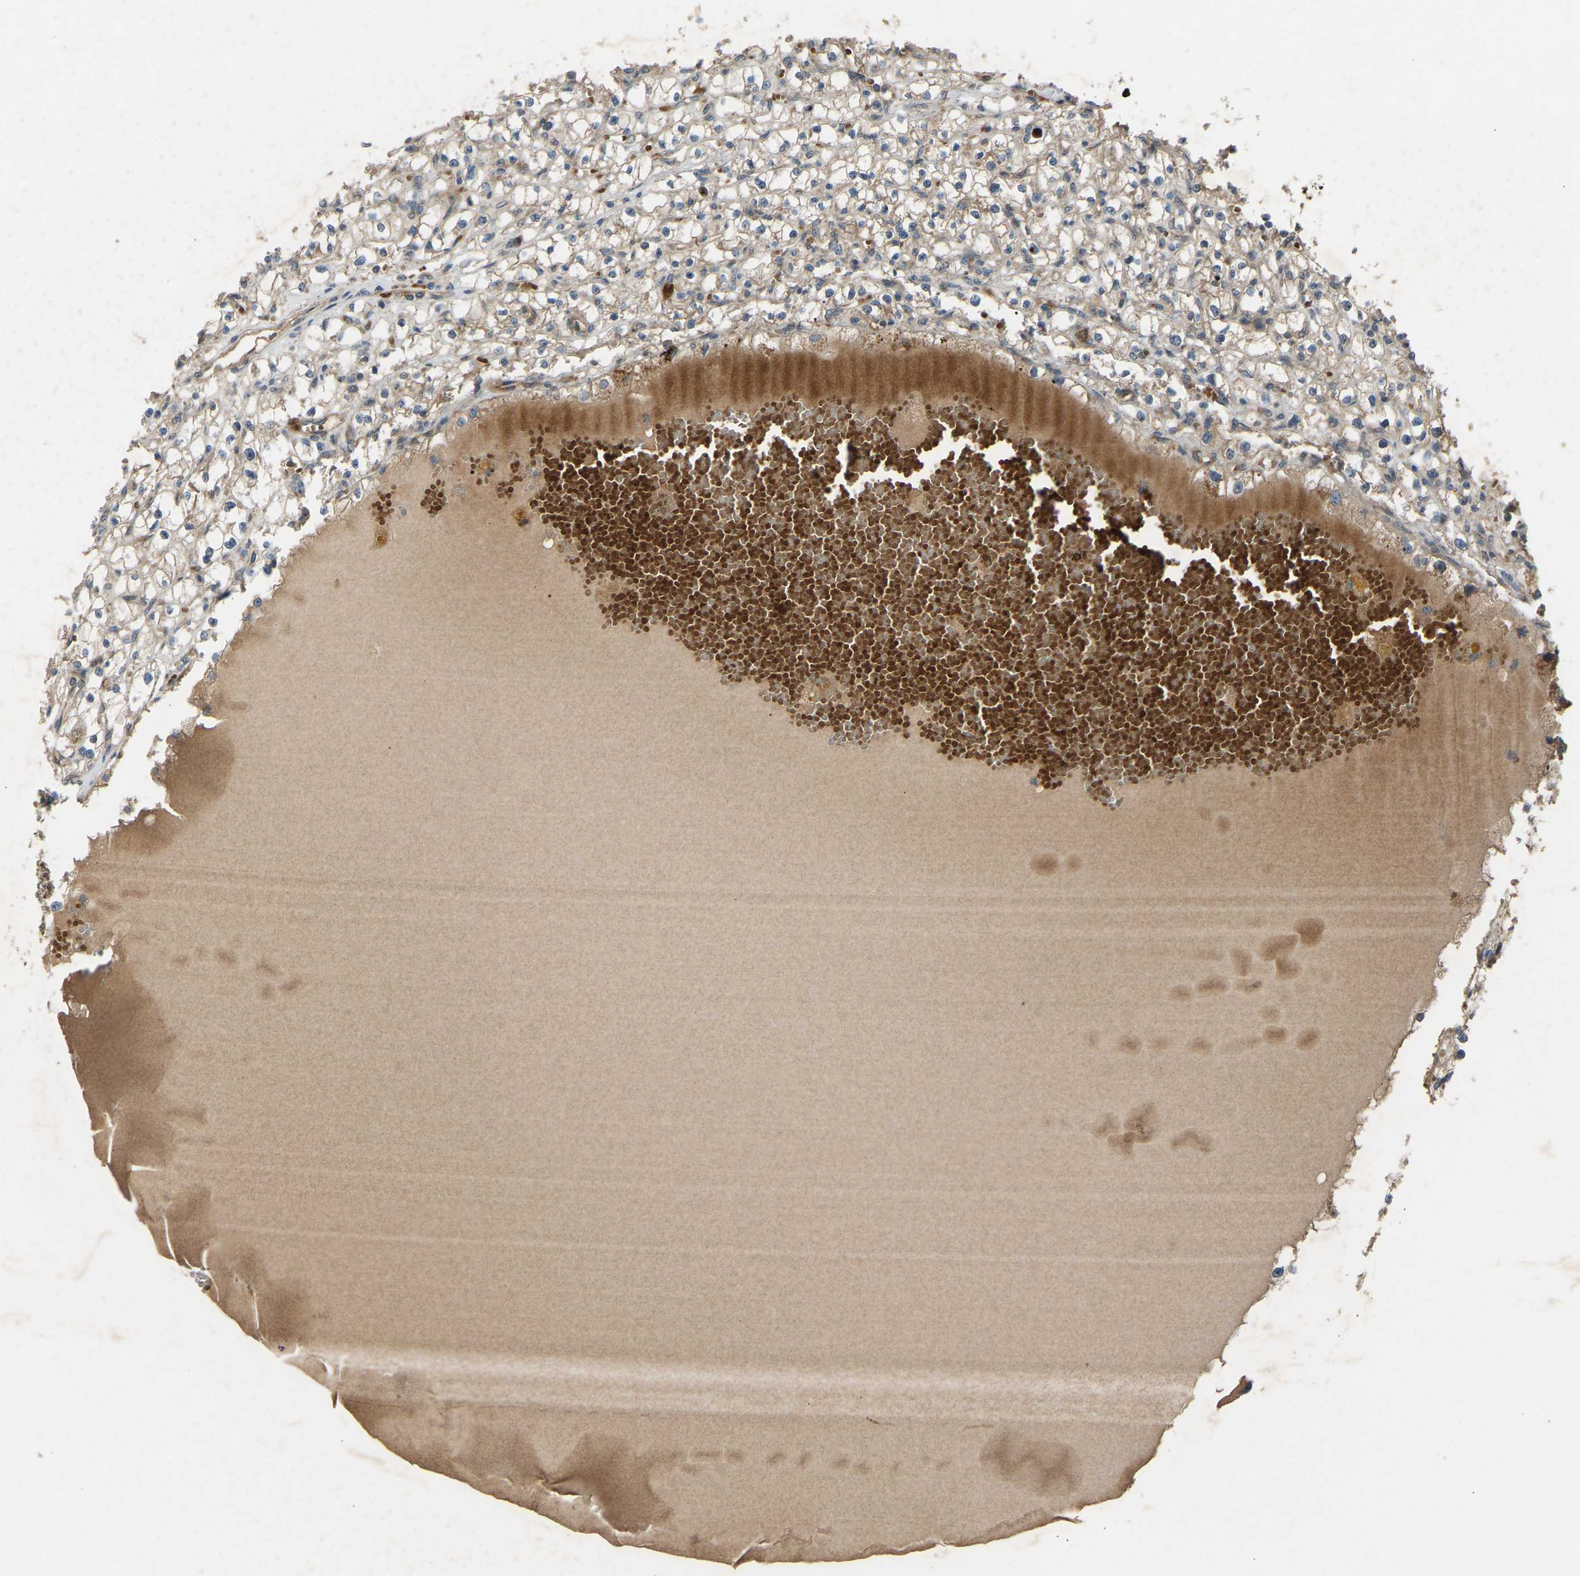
{"staining": {"intensity": "weak", "quantity": ">75%", "location": "cytoplasmic/membranous"}, "tissue": "renal cancer", "cell_type": "Tumor cells", "image_type": "cancer", "snomed": [{"axis": "morphology", "description": "Adenocarcinoma, NOS"}, {"axis": "topography", "description": "Kidney"}], "caption": "Immunohistochemistry (IHC) histopathology image of neoplastic tissue: renal adenocarcinoma stained using immunohistochemistry (IHC) demonstrates low levels of weak protein expression localized specifically in the cytoplasmic/membranous of tumor cells, appearing as a cytoplasmic/membranous brown color.", "gene": "GAS2L1", "patient": {"sex": "male", "age": 56}}